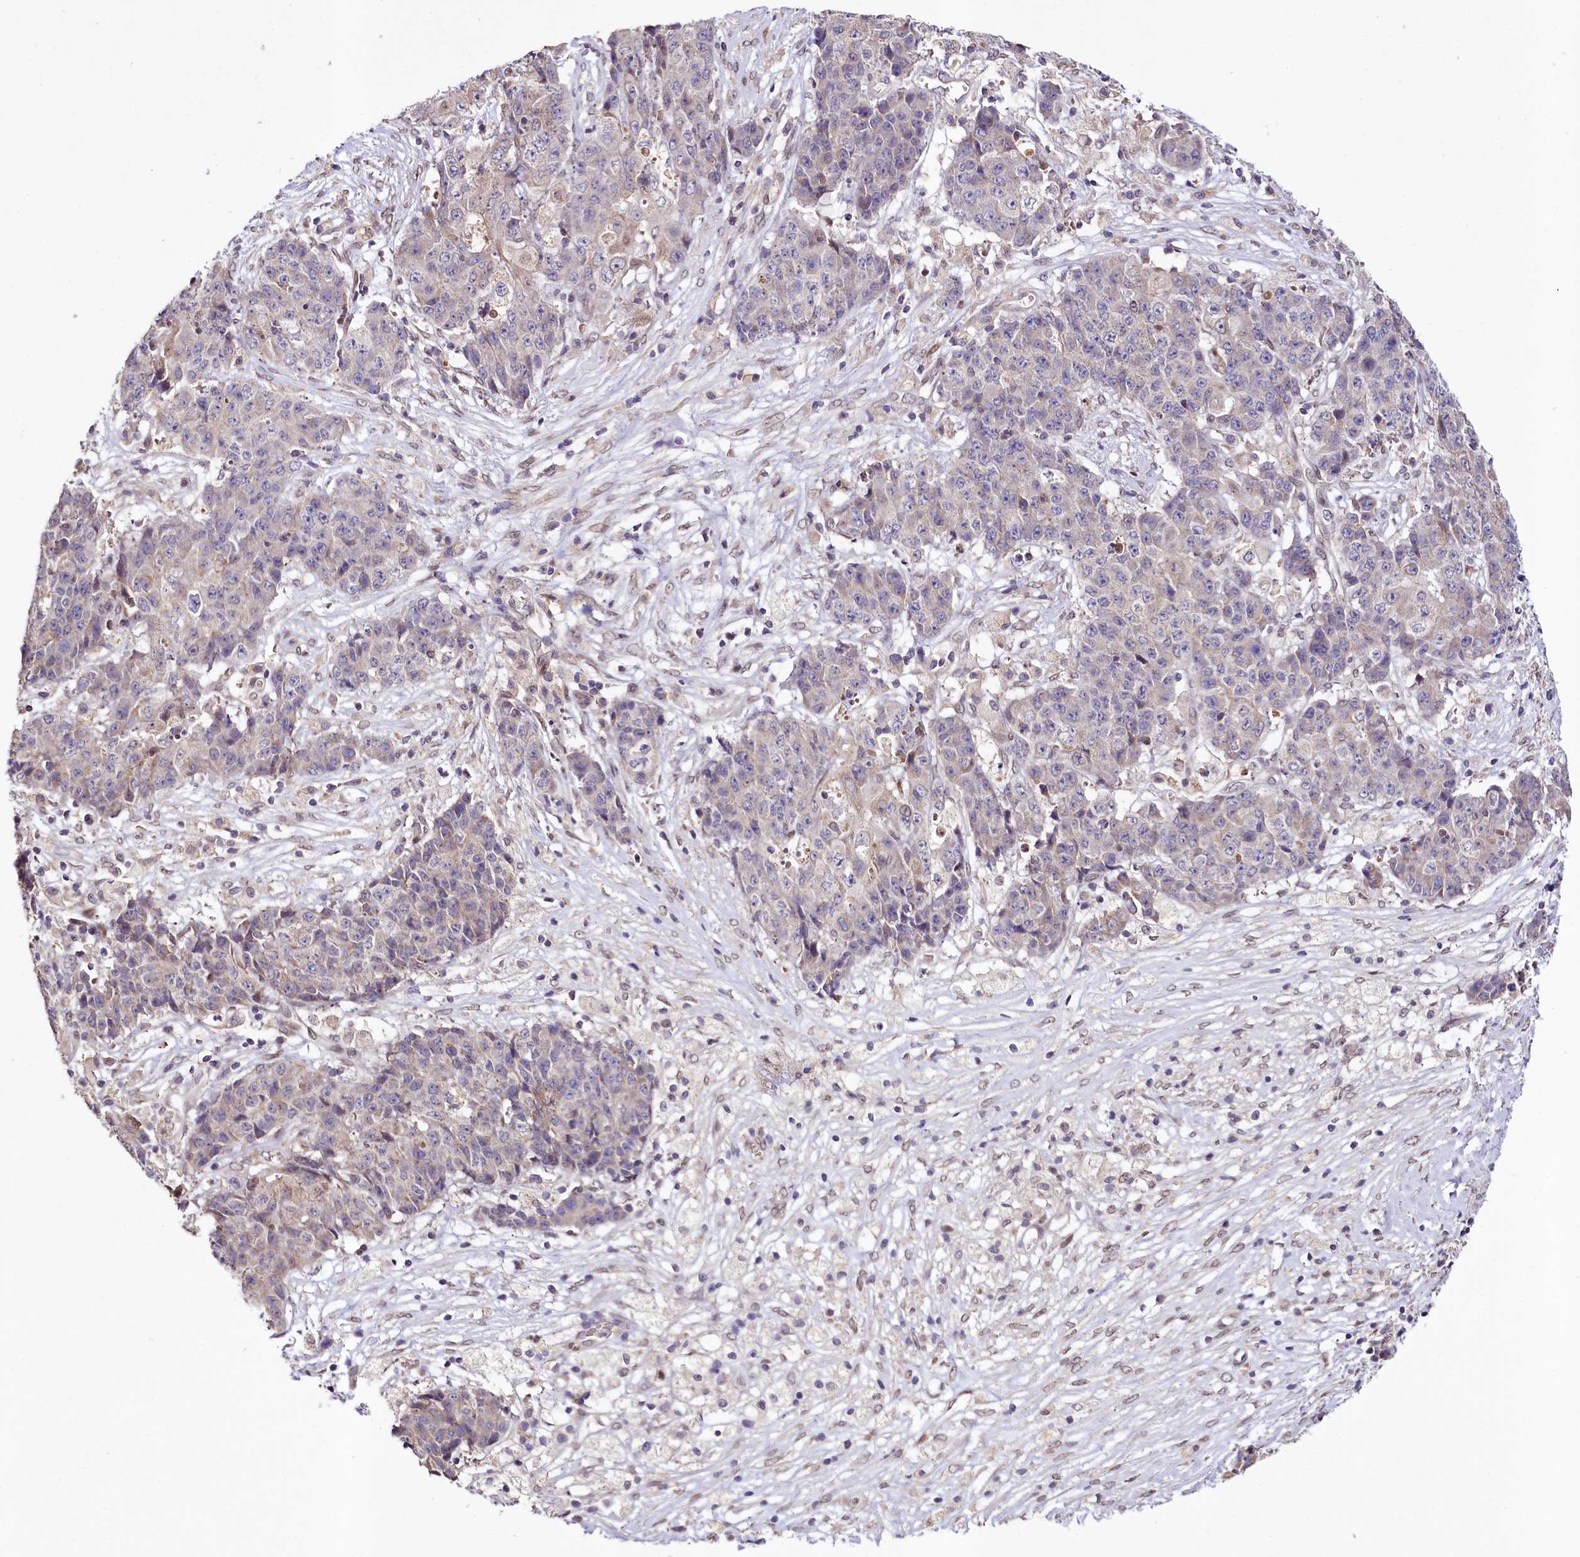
{"staining": {"intensity": "negative", "quantity": "none", "location": "none"}, "tissue": "ovarian cancer", "cell_type": "Tumor cells", "image_type": "cancer", "snomed": [{"axis": "morphology", "description": "Carcinoma, endometroid"}, {"axis": "topography", "description": "Ovary"}], "caption": "Immunohistochemistry (IHC) micrograph of neoplastic tissue: human ovarian endometroid carcinoma stained with DAB (3,3'-diaminobenzidine) demonstrates no significant protein positivity in tumor cells.", "gene": "ZNF226", "patient": {"sex": "female", "age": 42}}